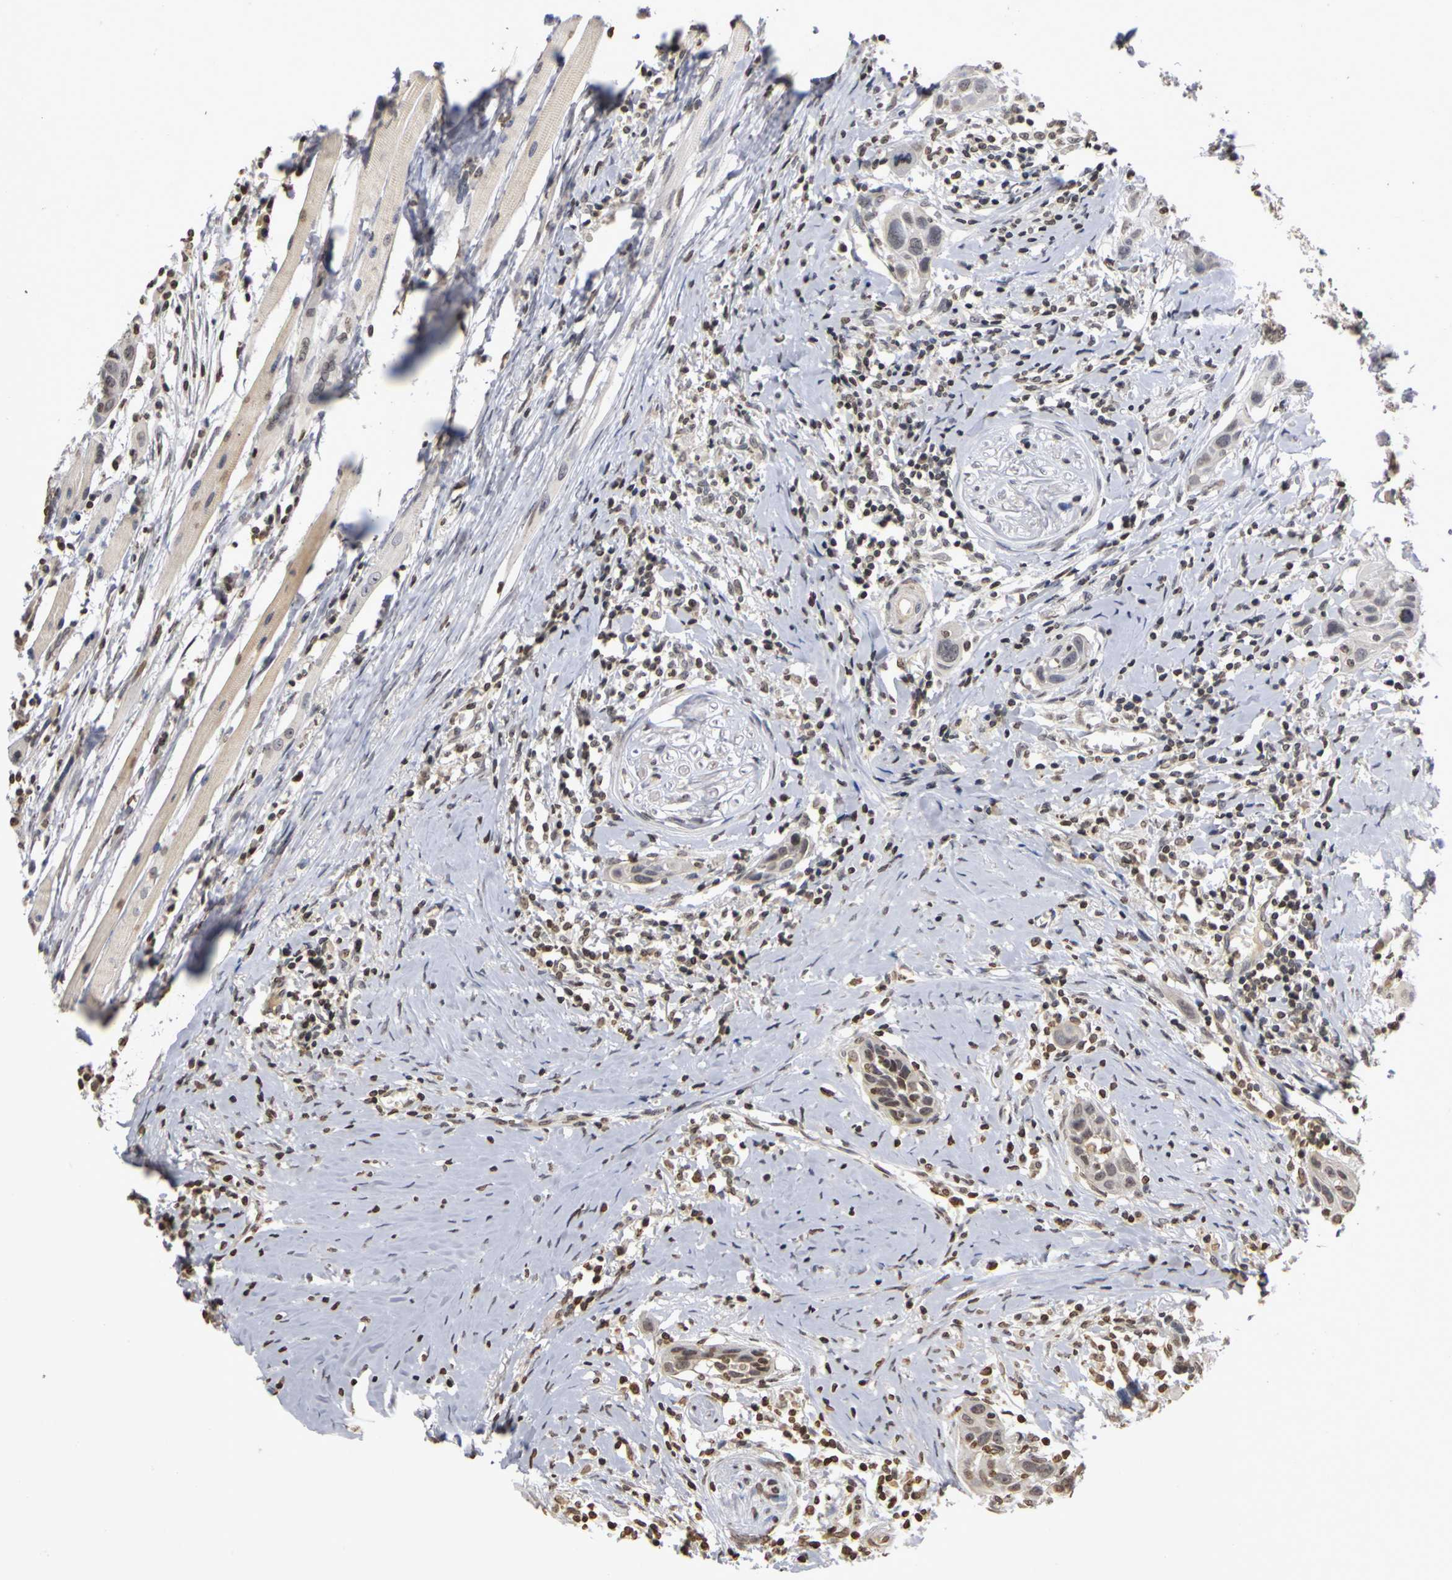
{"staining": {"intensity": "weak", "quantity": "<25%", "location": "nuclear"}, "tissue": "head and neck cancer", "cell_type": "Tumor cells", "image_type": "cancer", "snomed": [{"axis": "morphology", "description": "Normal tissue, NOS"}, {"axis": "morphology", "description": "Squamous cell carcinoma, NOS"}, {"axis": "topography", "description": "Oral tissue"}, {"axis": "topography", "description": "Head-Neck"}], "caption": "An immunohistochemistry (IHC) micrograph of head and neck squamous cell carcinoma is shown. There is no staining in tumor cells of head and neck squamous cell carcinoma.", "gene": "ERCC2", "patient": {"sex": "female", "age": 50}}